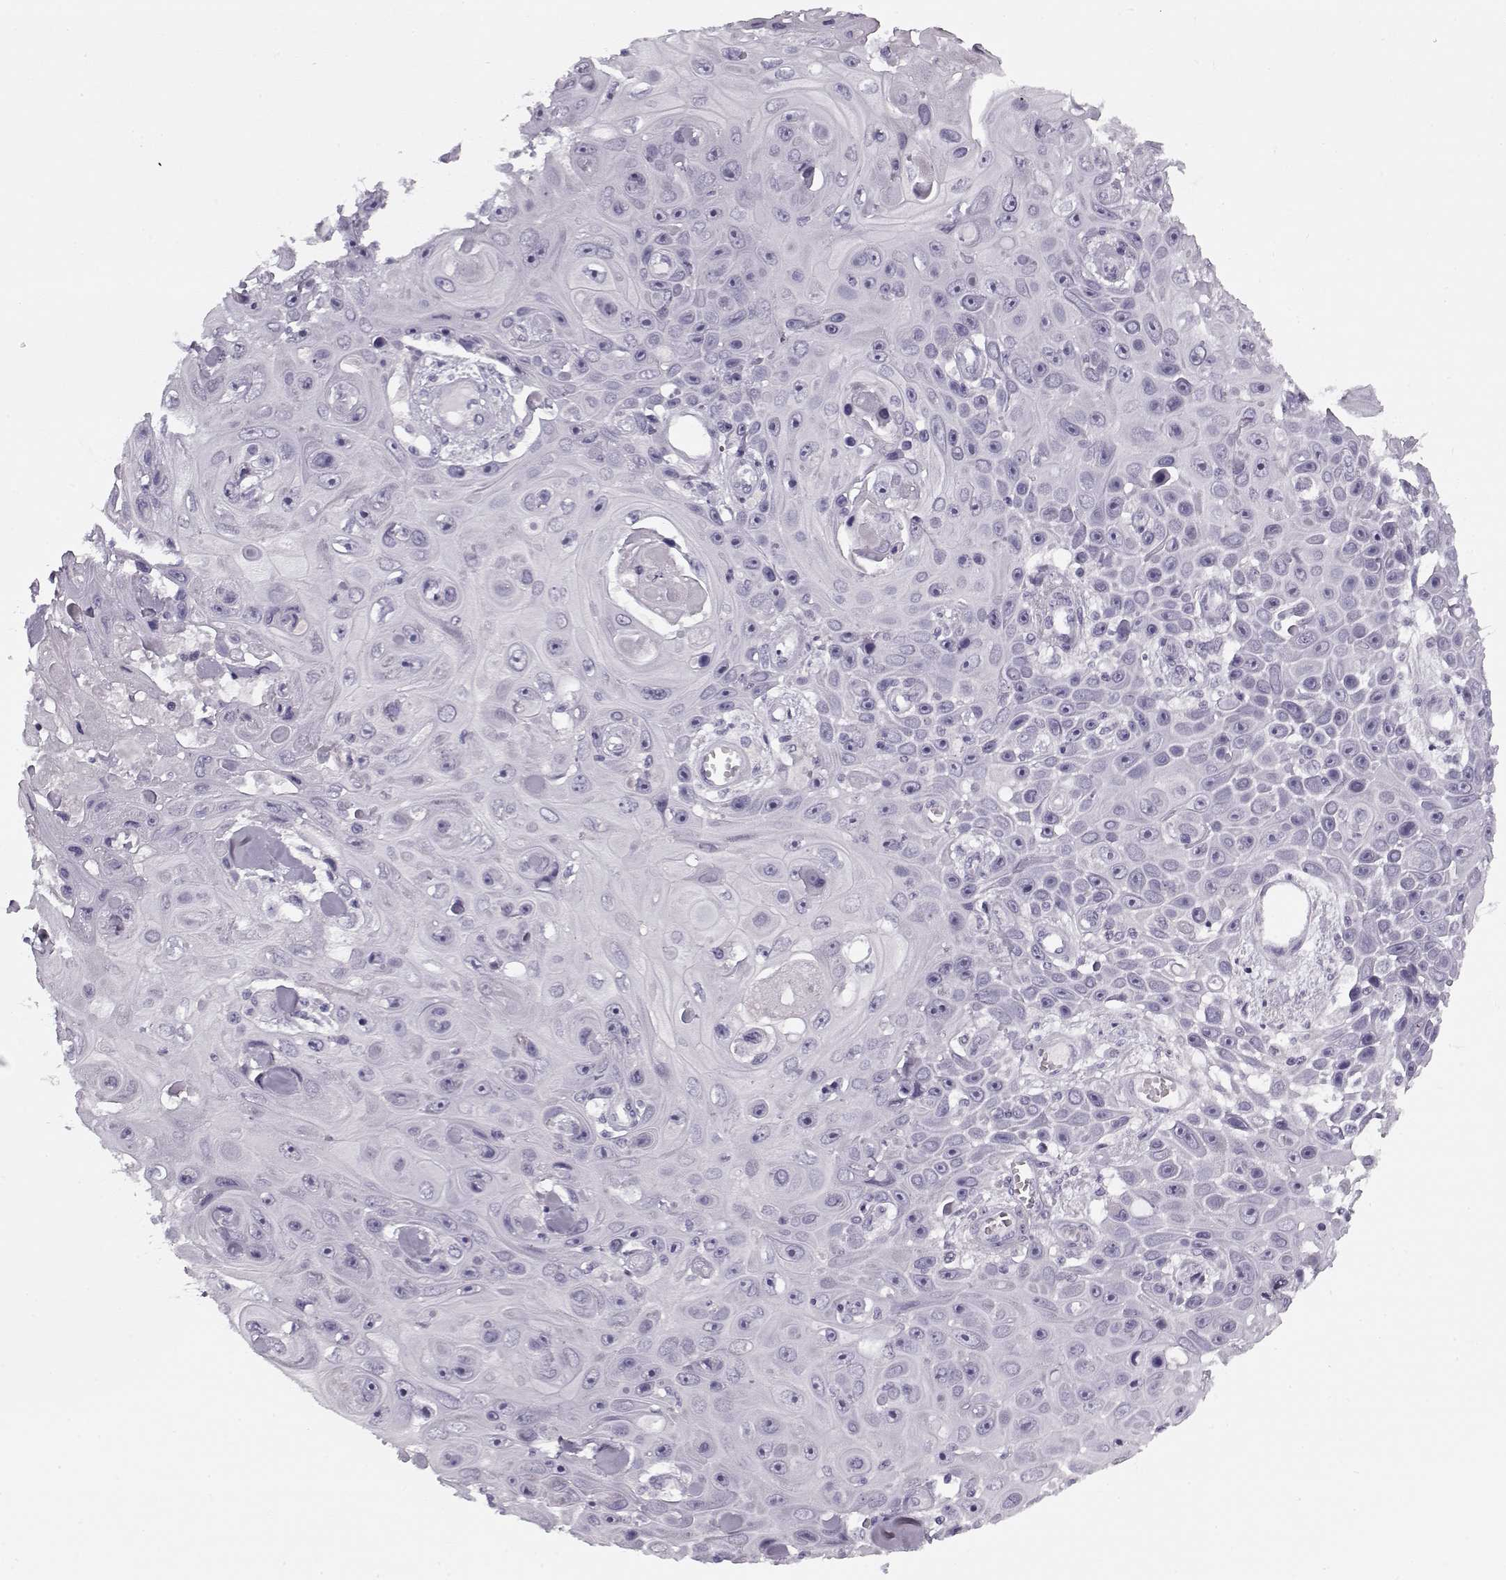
{"staining": {"intensity": "negative", "quantity": "none", "location": "none"}, "tissue": "skin cancer", "cell_type": "Tumor cells", "image_type": "cancer", "snomed": [{"axis": "morphology", "description": "Squamous cell carcinoma, NOS"}, {"axis": "topography", "description": "Skin"}], "caption": "Tumor cells are negative for brown protein staining in squamous cell carcinoma (skin).", "gene": "PNMT", "patient": {"sex": "male", "age": 82}}